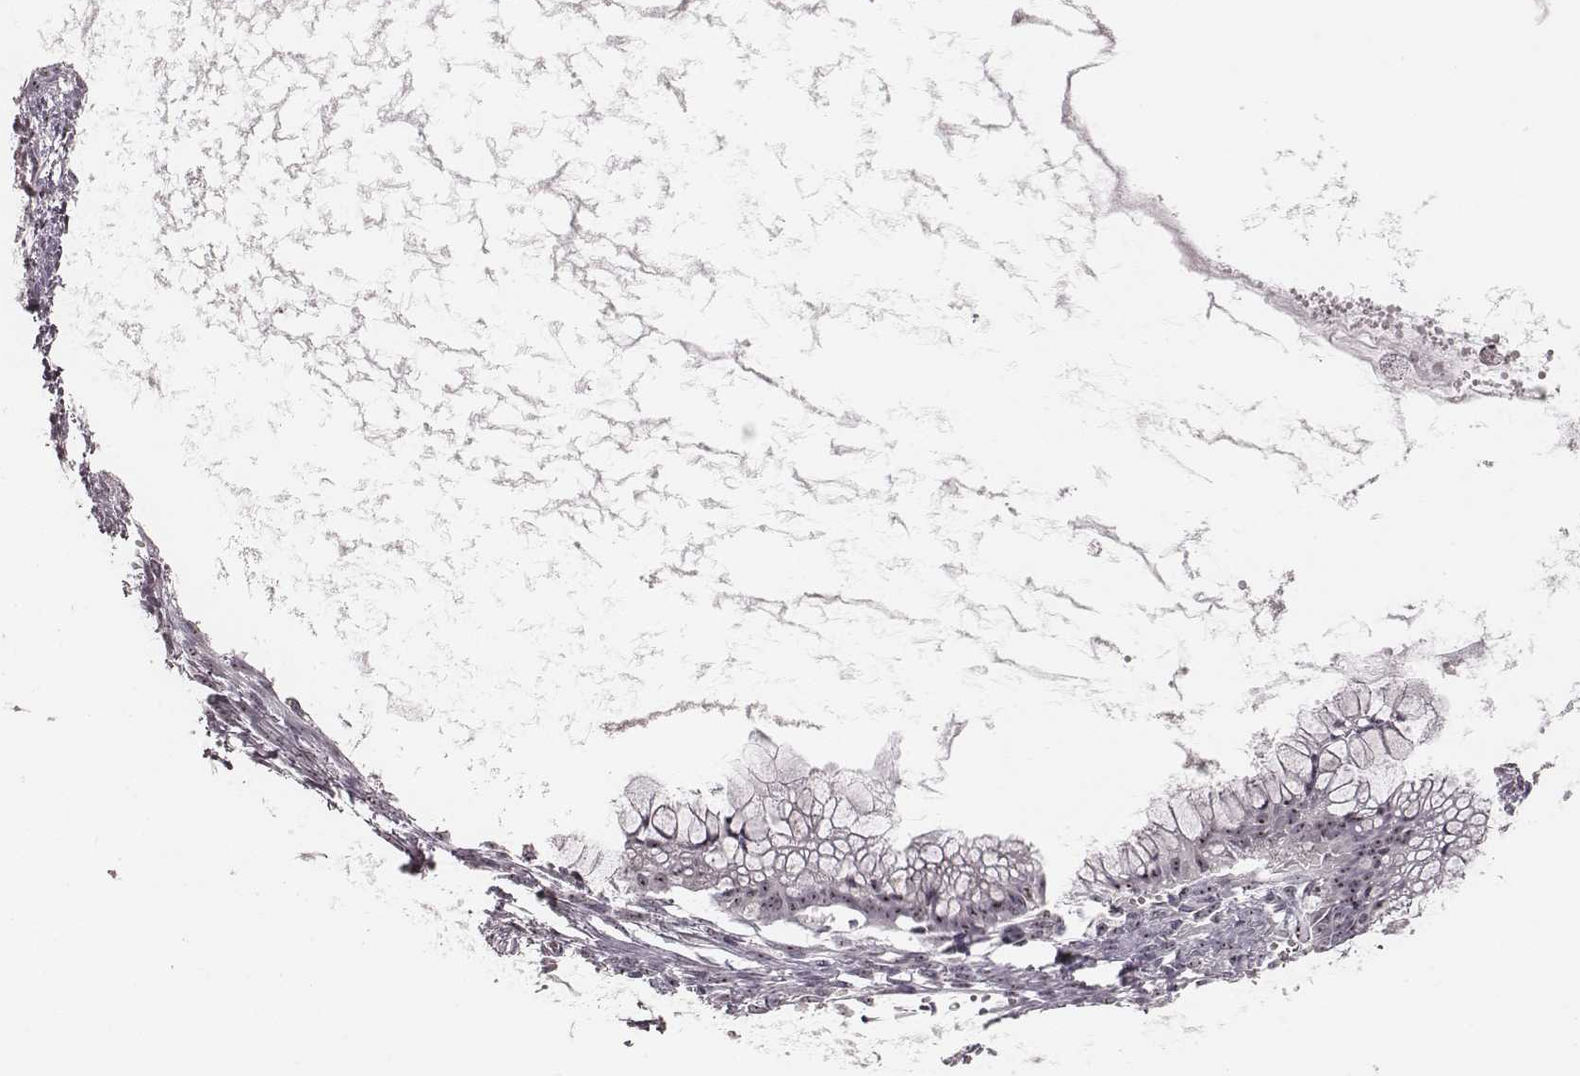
{"staining": {"intensity": "moderate", "quantity": ">75%", "location": "nuclear"}, "tissue": "ovarian cancer", "cell_type": "Tumor cells", "image_type": "cancer", "snomed": [{"axis": "morphology", "description": "Cystadenocarcinoma, mucinous, NOS"}, {"axis": "topography", "description": "Ovary"}], "caption": "High-power microscopy captured an immunohistochemistry micrograph of ovarian cancer, revealing moderate nuclear expression in approximately >75% of tumor cells.", "gene": "NOP56", "patient": {"sex": "female", "age": 41}}